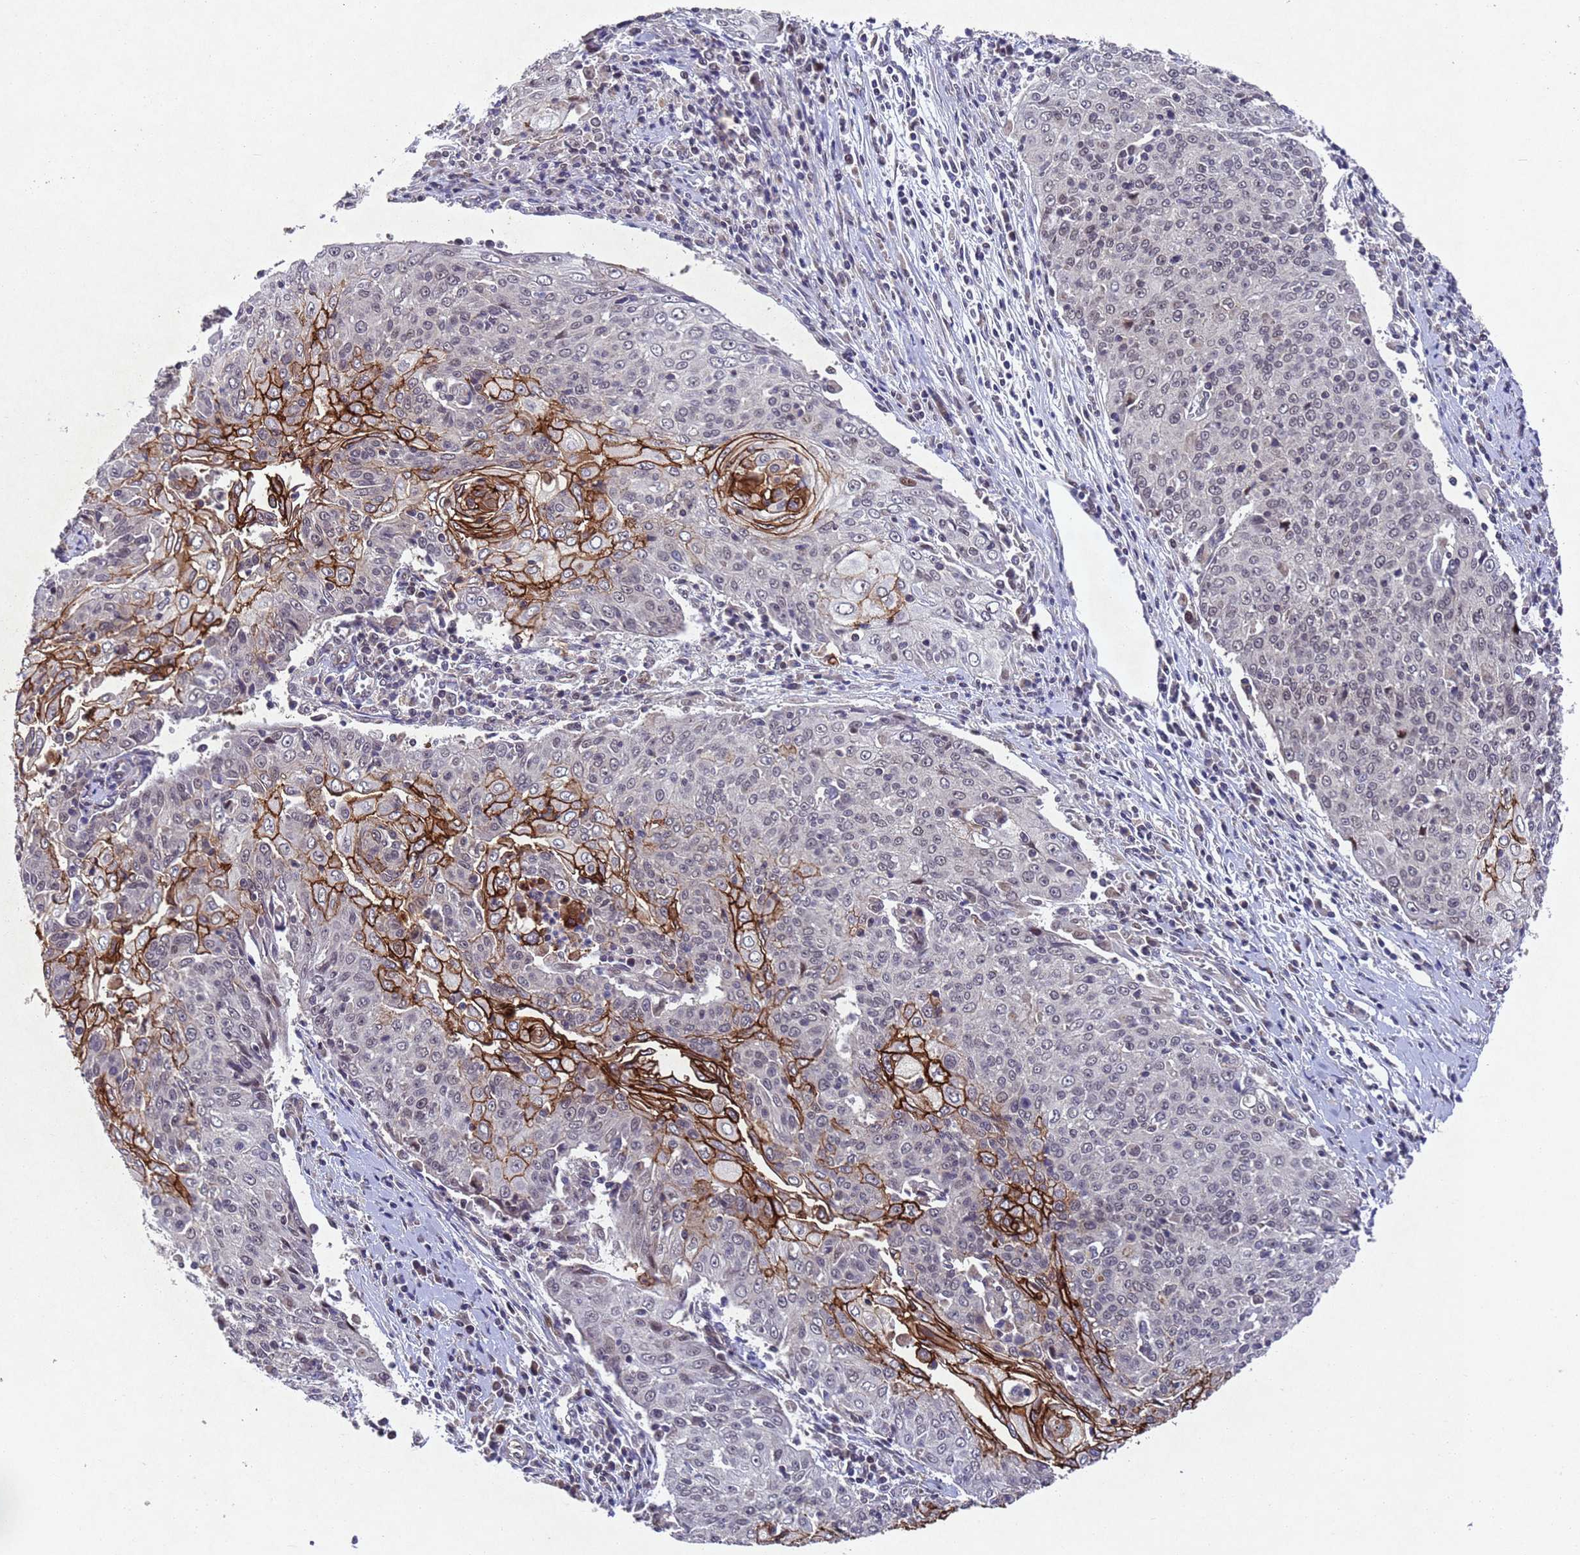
{"staining": {"intensity": "strong", "quantity": "<25%", "location": "cytoplasmic/membranous,nuclear"}, "tissue": "cervical cancer", "cell_type": "Tumor cells", "image_type": "cancer", "snomed": [{"axis": "morphology", "description": "Squamous cell carcinoma, NOS"}, {"axis": "topography", "description": "Cervix"}], "caption": "Human cervical cancer stained with a protein marker displays strong staining in tumor cells.", "gene": "TBK1", "patient": {"sex": "female", "age": 48}}